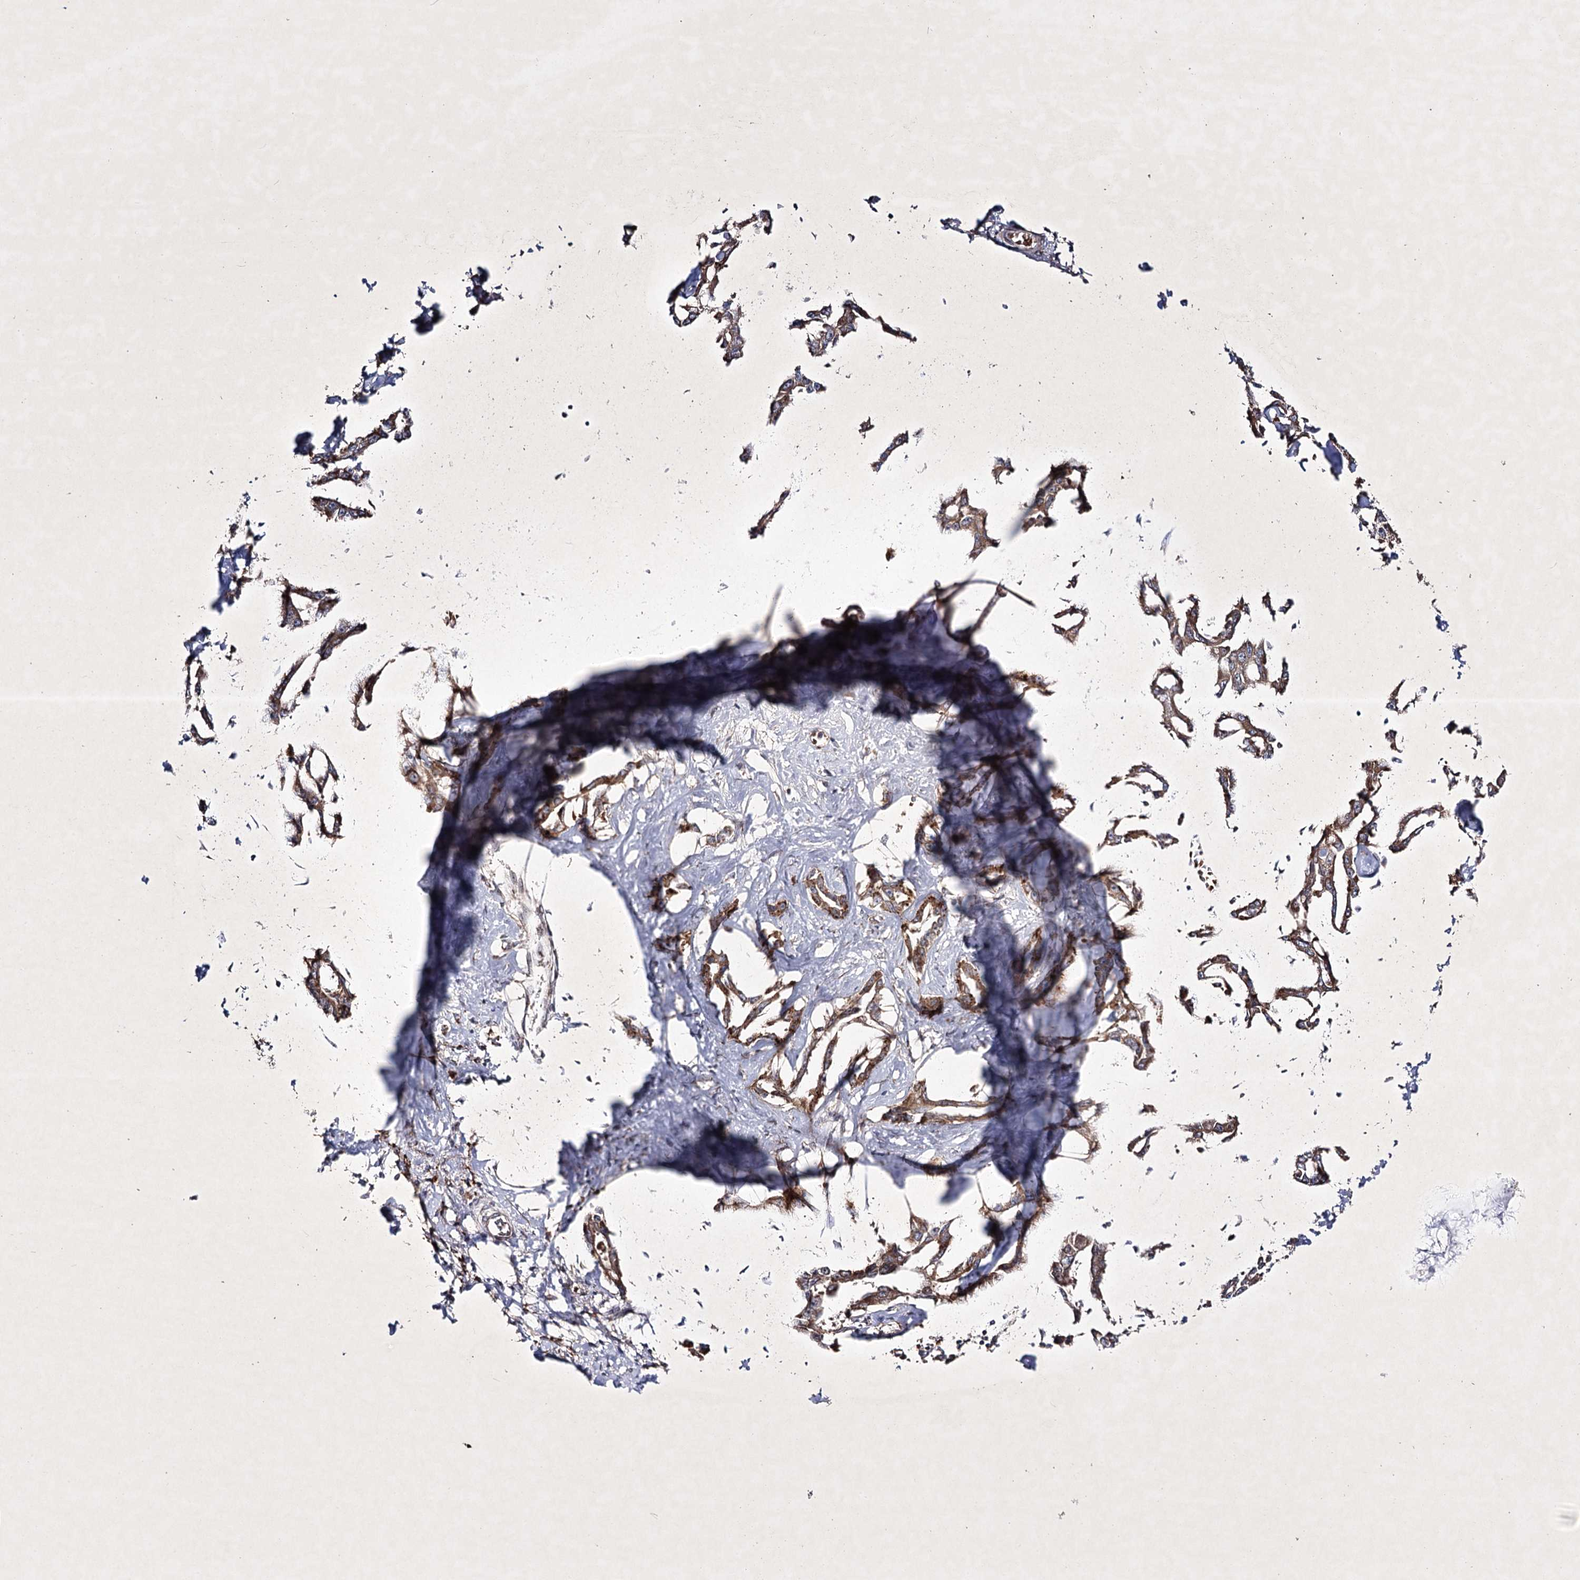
{"staining": {"intensity": "moderate", "quantity": ">75%", "location": "cytoplasmic/membranous"}, "tissue": "liver cancer", "cell_type": "Tumor cells", "image_type": "cancer", "snomed": [{"axis": "morphology", "description": "Cholangiocarcinoma"}, {"axis": "topography", "description": "Liver"}], "caption": "A photomicrograph showing moderate cytoplasmic/membranous staining in about >75% of tumor cells in liver cancer (cholangiocarcinoma), as visualized by brown immunohistochemical staining.", "gene": "ALG9", "patient": {"sex": "male", "age": 59}}